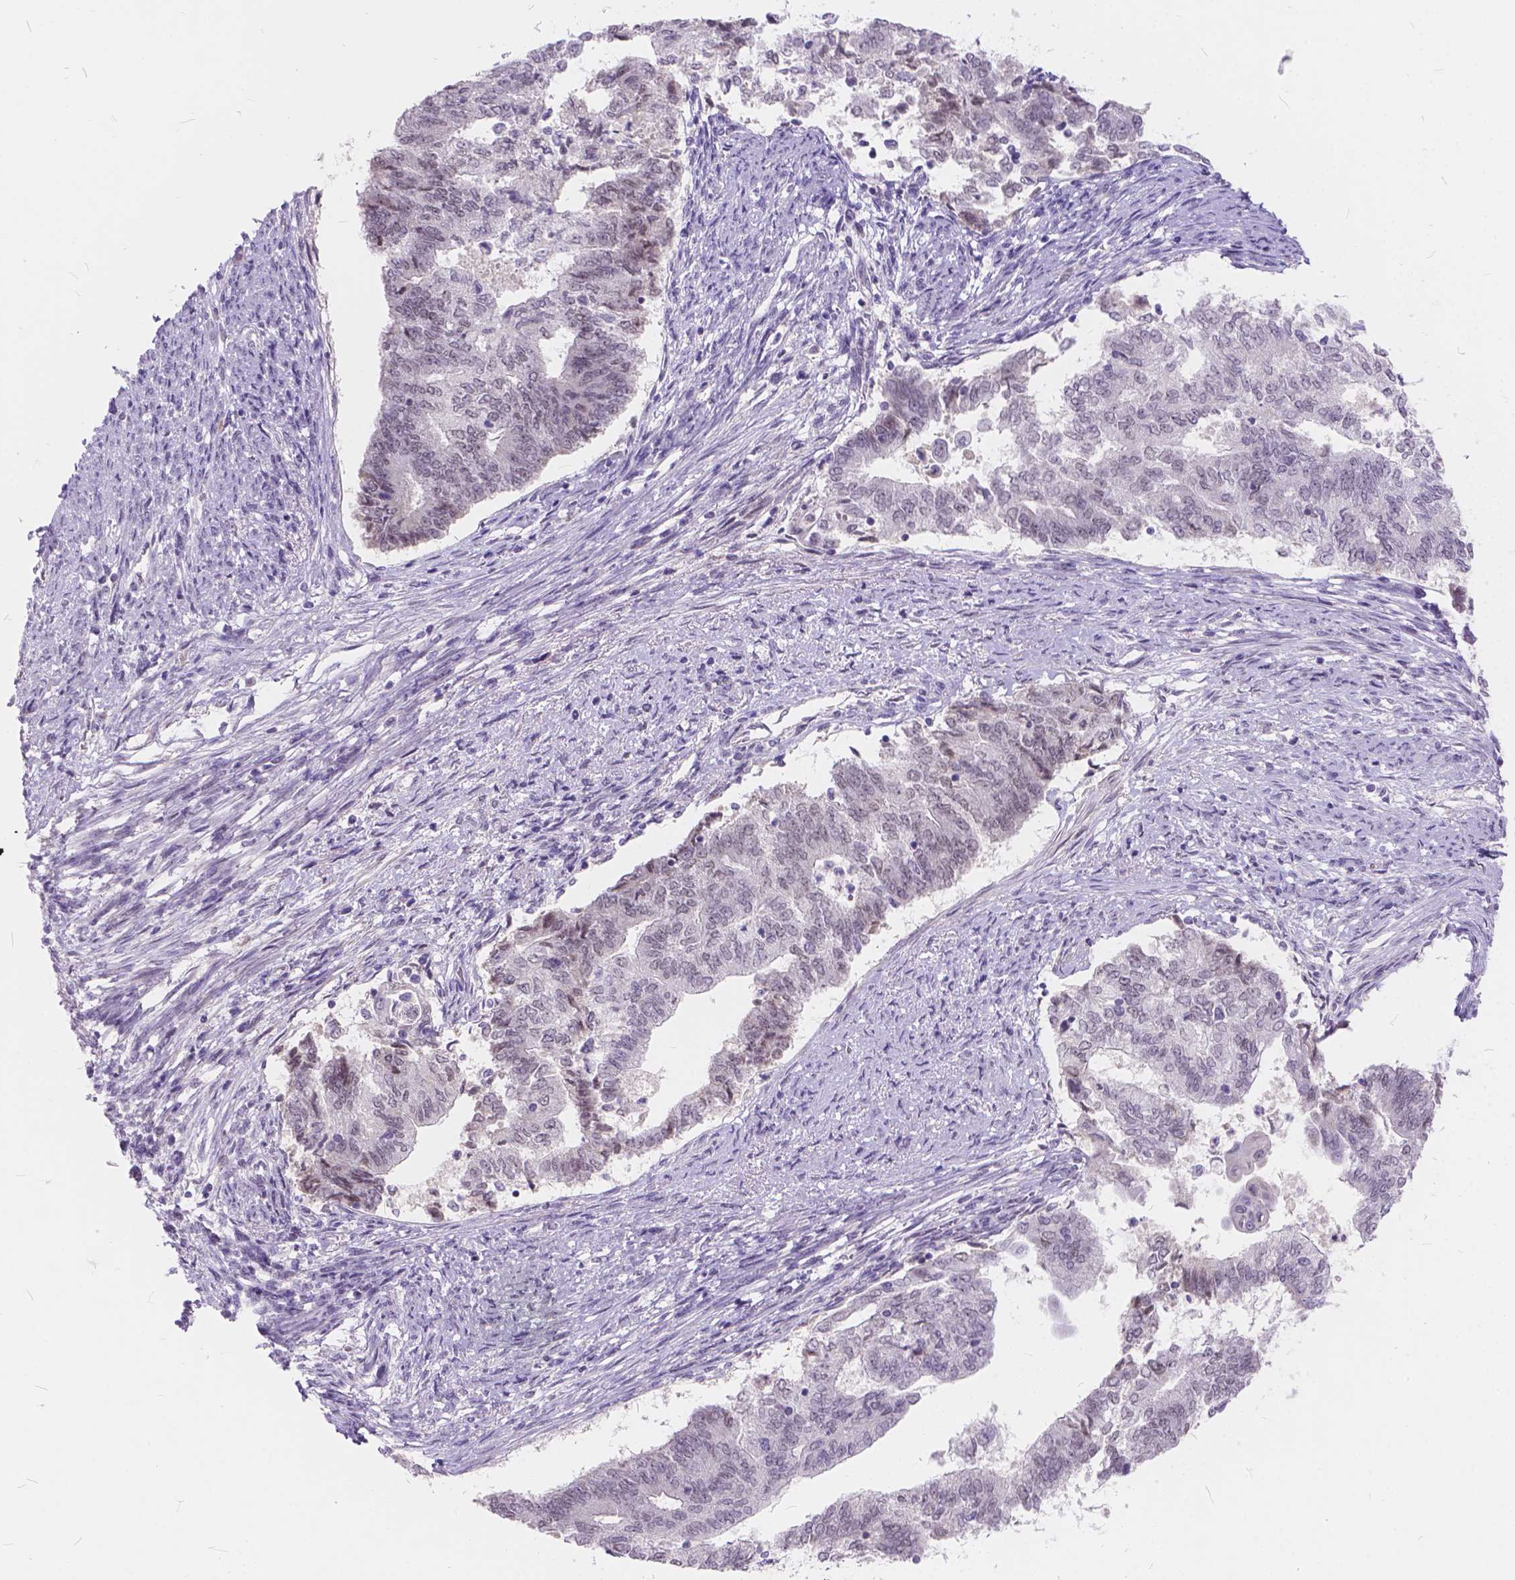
{"staining": {"intensity": "negative", "quantity": "none", "location": "none"}, "tissue": "endometrial cancer", "cell_type": "Tumor cells", "image_type": "cancer", "snomed": [{"axis": "morphology", "description": "Adenocarcinoma, NOS"}, {"axis": "topography", "description": "Endometrium"}], "caption": "Tumor cells show no significant protein positivity in endometrial cancer. Nuclei are stained in blue.", "gene": "FAM53A", "patient": {"sex": "female", "age": 65}}